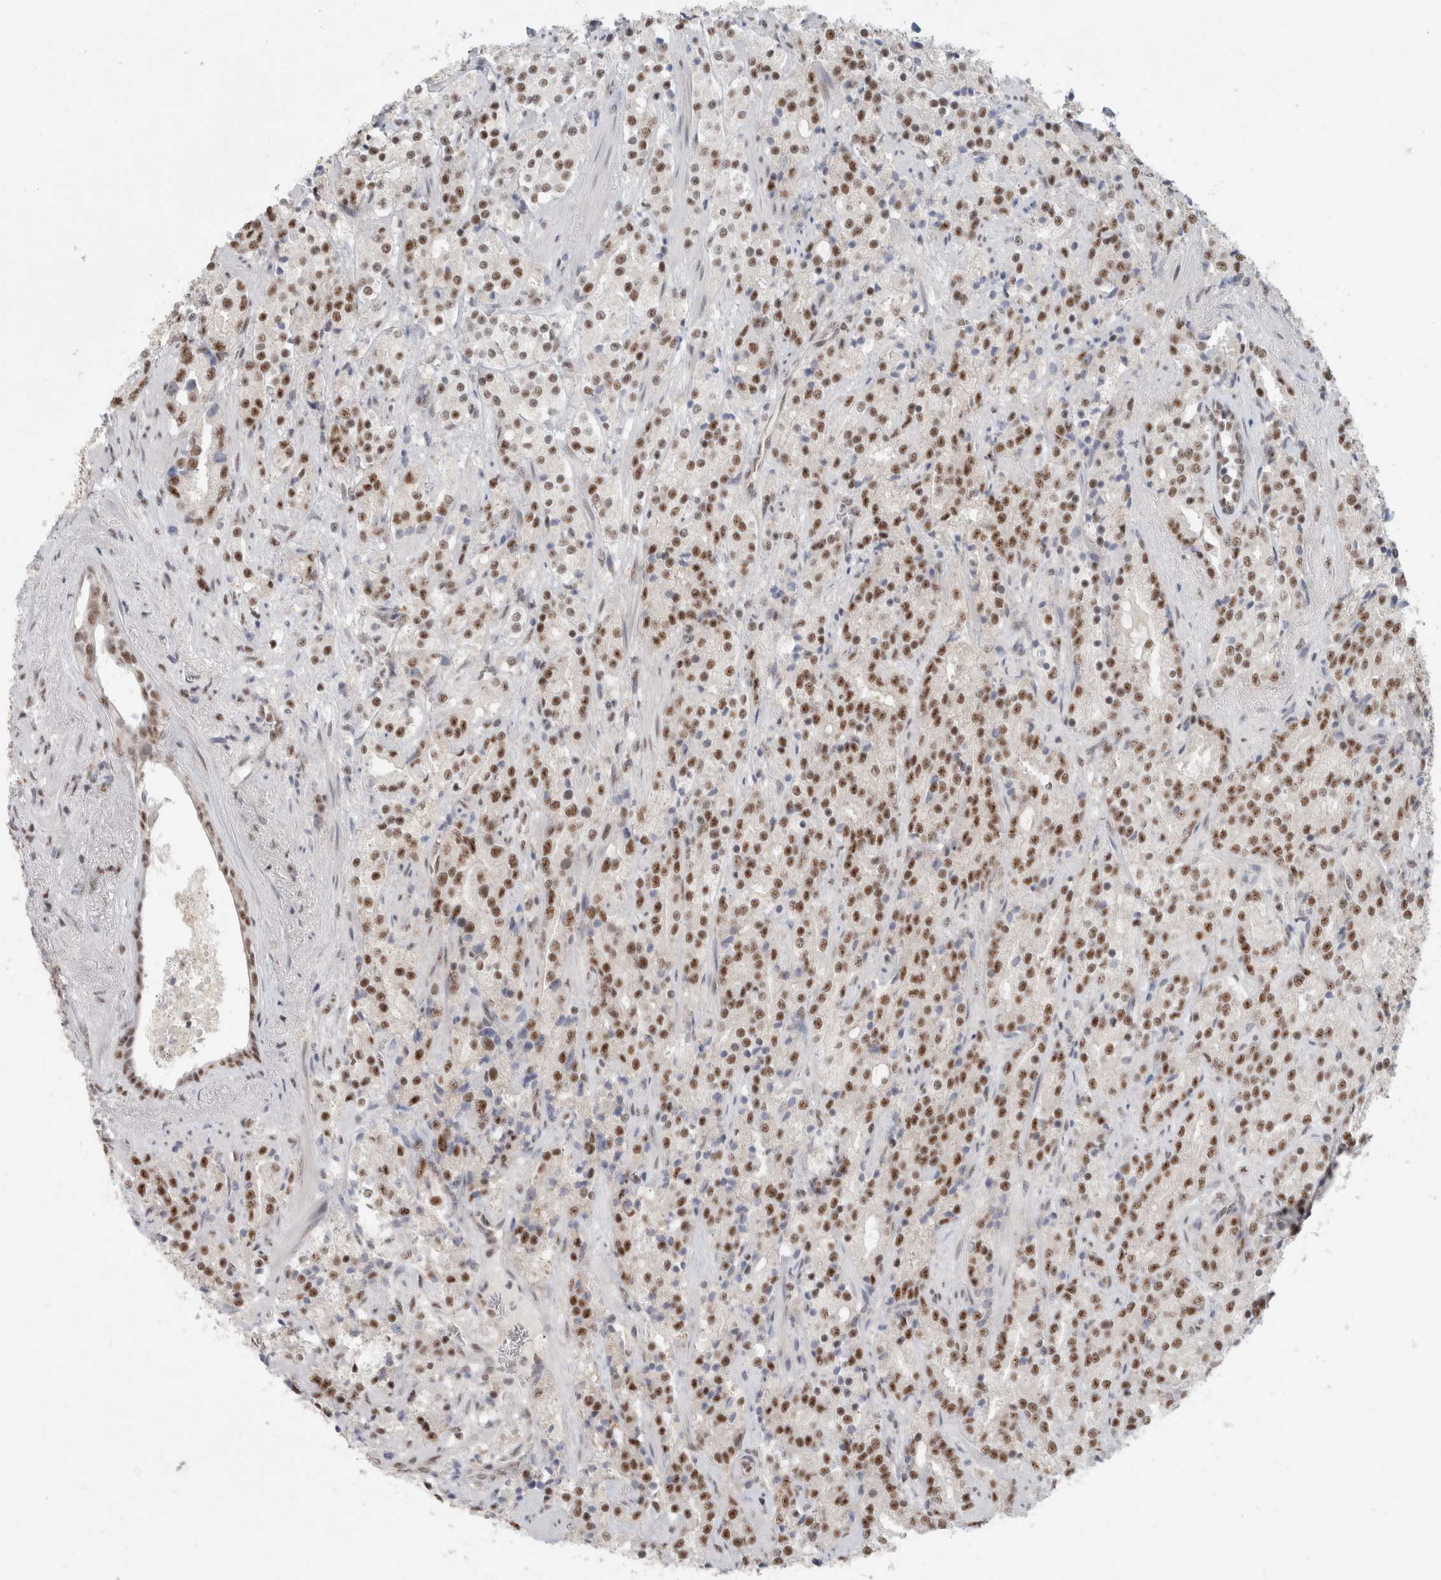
{"staining": {"intensity": "strong", "quantity": ">75%", "location": "nuclear"}, "tissue": "prostate cancer", "cell_type": "Tumor cells", "image_type": "cancer", "snomed": [{"axis": "morphology", "description": "Adenocarcinoma, High grade"}, {"axis": "topography", "description": "Prostate"}], "caption": "A photomicrograph showing strong nuclear positivity in about >75% of tumor cells in adenocarcinoma (high-grade) (prostate), as visualized by brown immunohistochemical staining.", "gene": "TRMT12", "patient": {"sex": "male", "age": 71}}